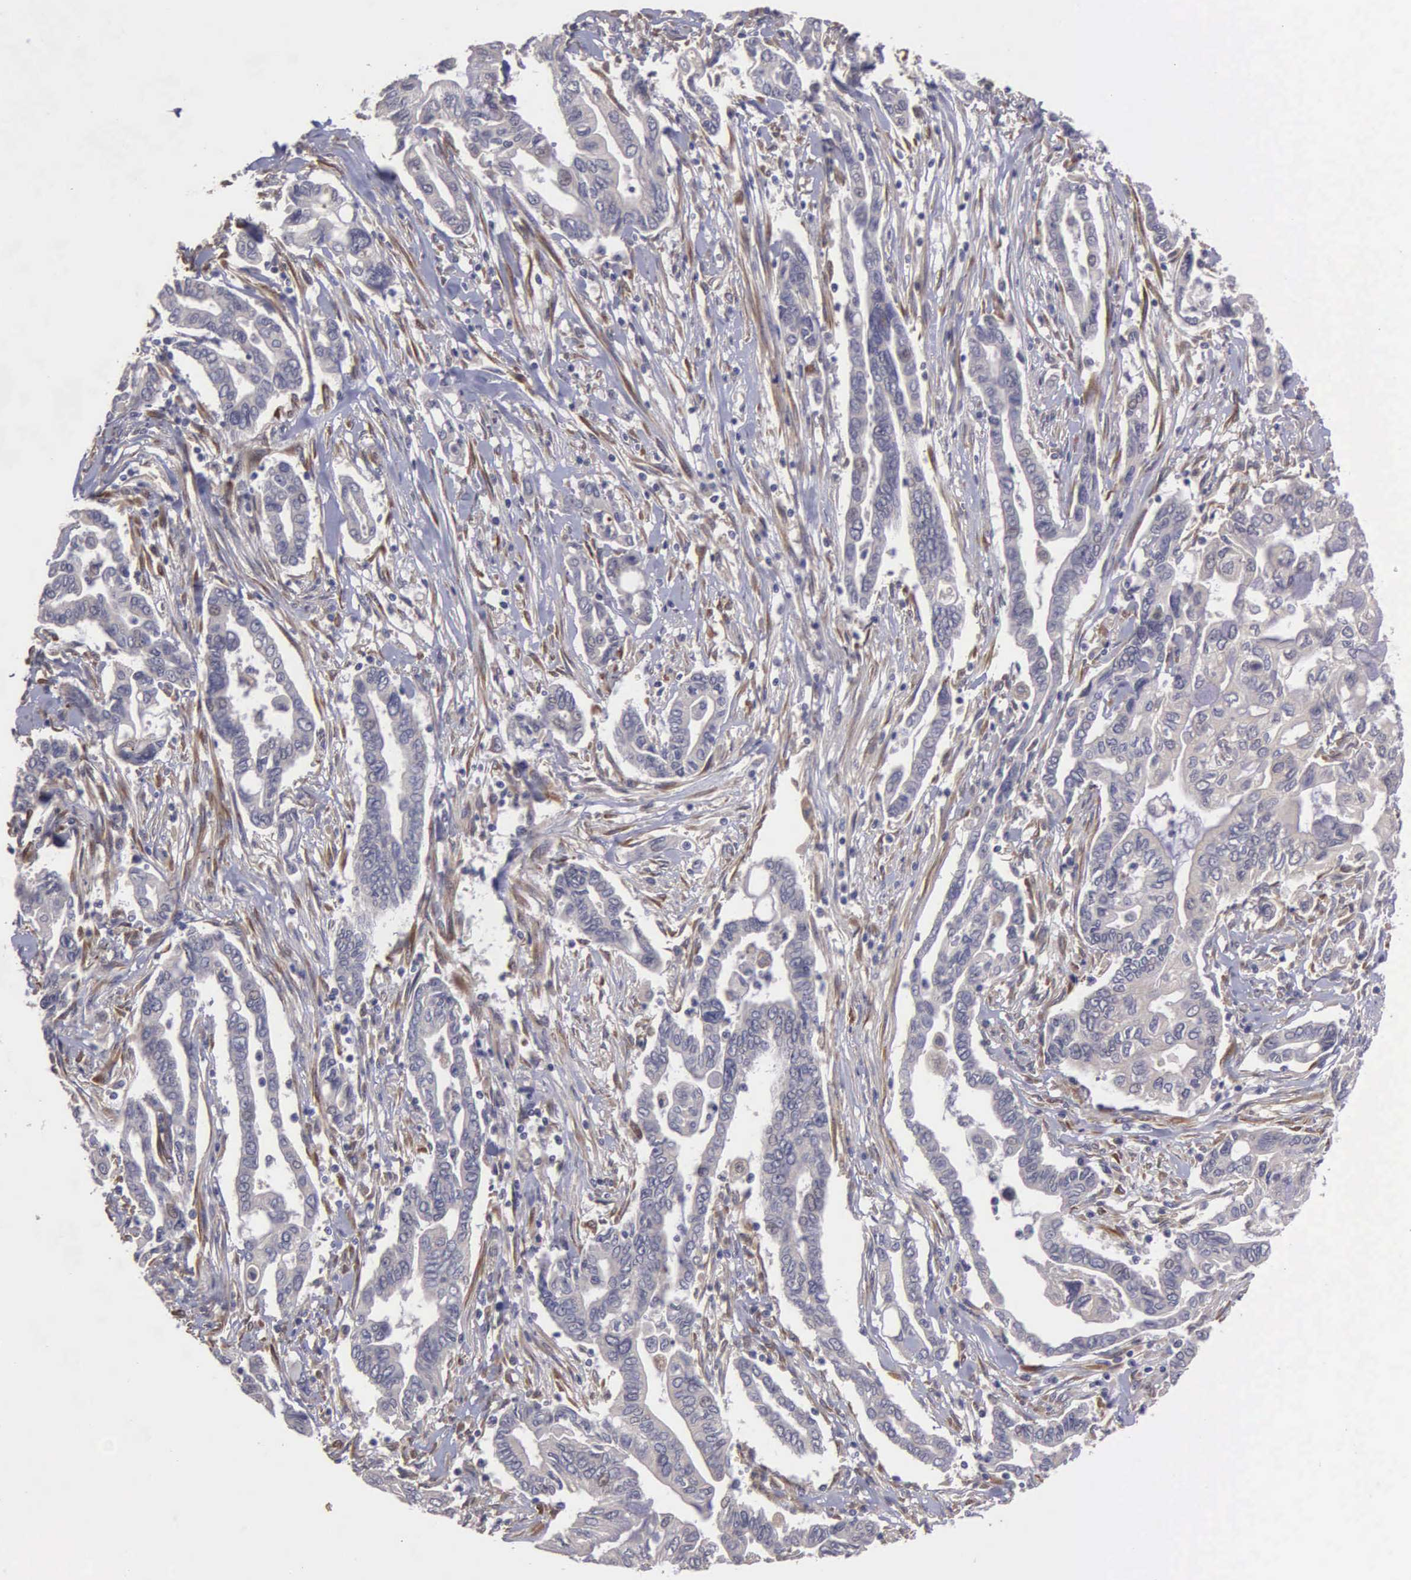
{"staining": {"intensity": "negative", "quantity": "none", "location": "none"}, "tissue": "pancreatic cancer", "cell_type": "Tumor cells", "image_type": "cancer", "snomed": [{"axis": "morphology", "description": "Adenocarcinoma, NOS"}, {"axis": "topography", "description": "Pancreas"}], "caption": "Immunohistochemistry (IHC) image of pancreatic cancer stained for a protein (brown), which exhibits no expression in tumor cells.", "gene": "RTL10", "patient": {"sex": "female", "age": 57}}